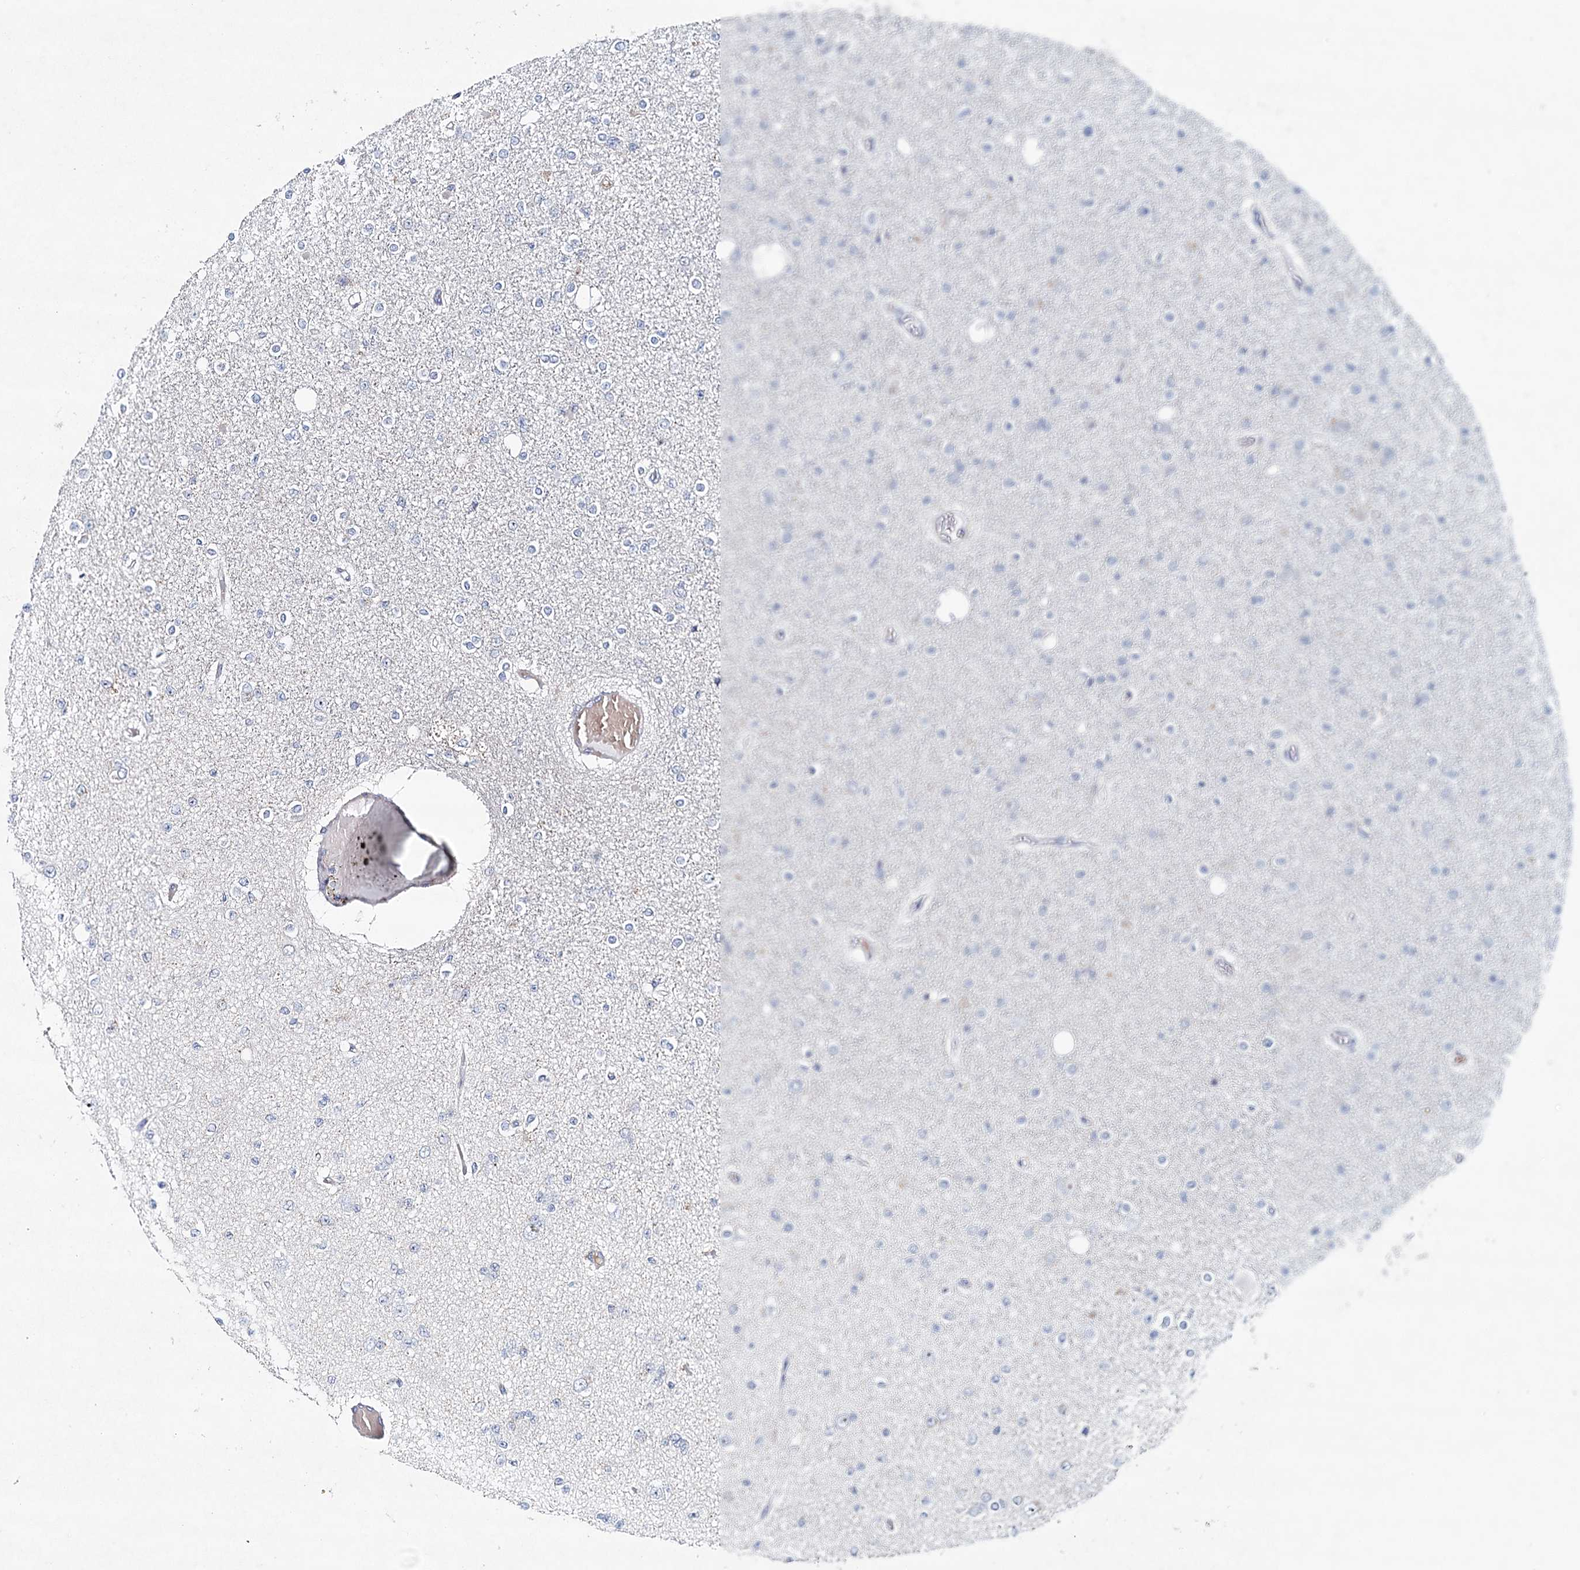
{"staining": {"intensity": "negative", "quantity": "none", "location": "none"}, "tissue": "glioma", "cell_type": "Tumor cells", "image_type": "cancer", "snomed": [{"axis": "morphology", "description": "Glioma, malignant, Low grade"}, {"axis": "topography", "description": "Brain"}], "caption": "This histopathology image is of glioma stained with IHC to label a protein in brown with the nuclei are counter-stained blue. There is no staining in tumor cells.", "gene": "RBM43", "patient": {"sex": "female", "age": 22}}